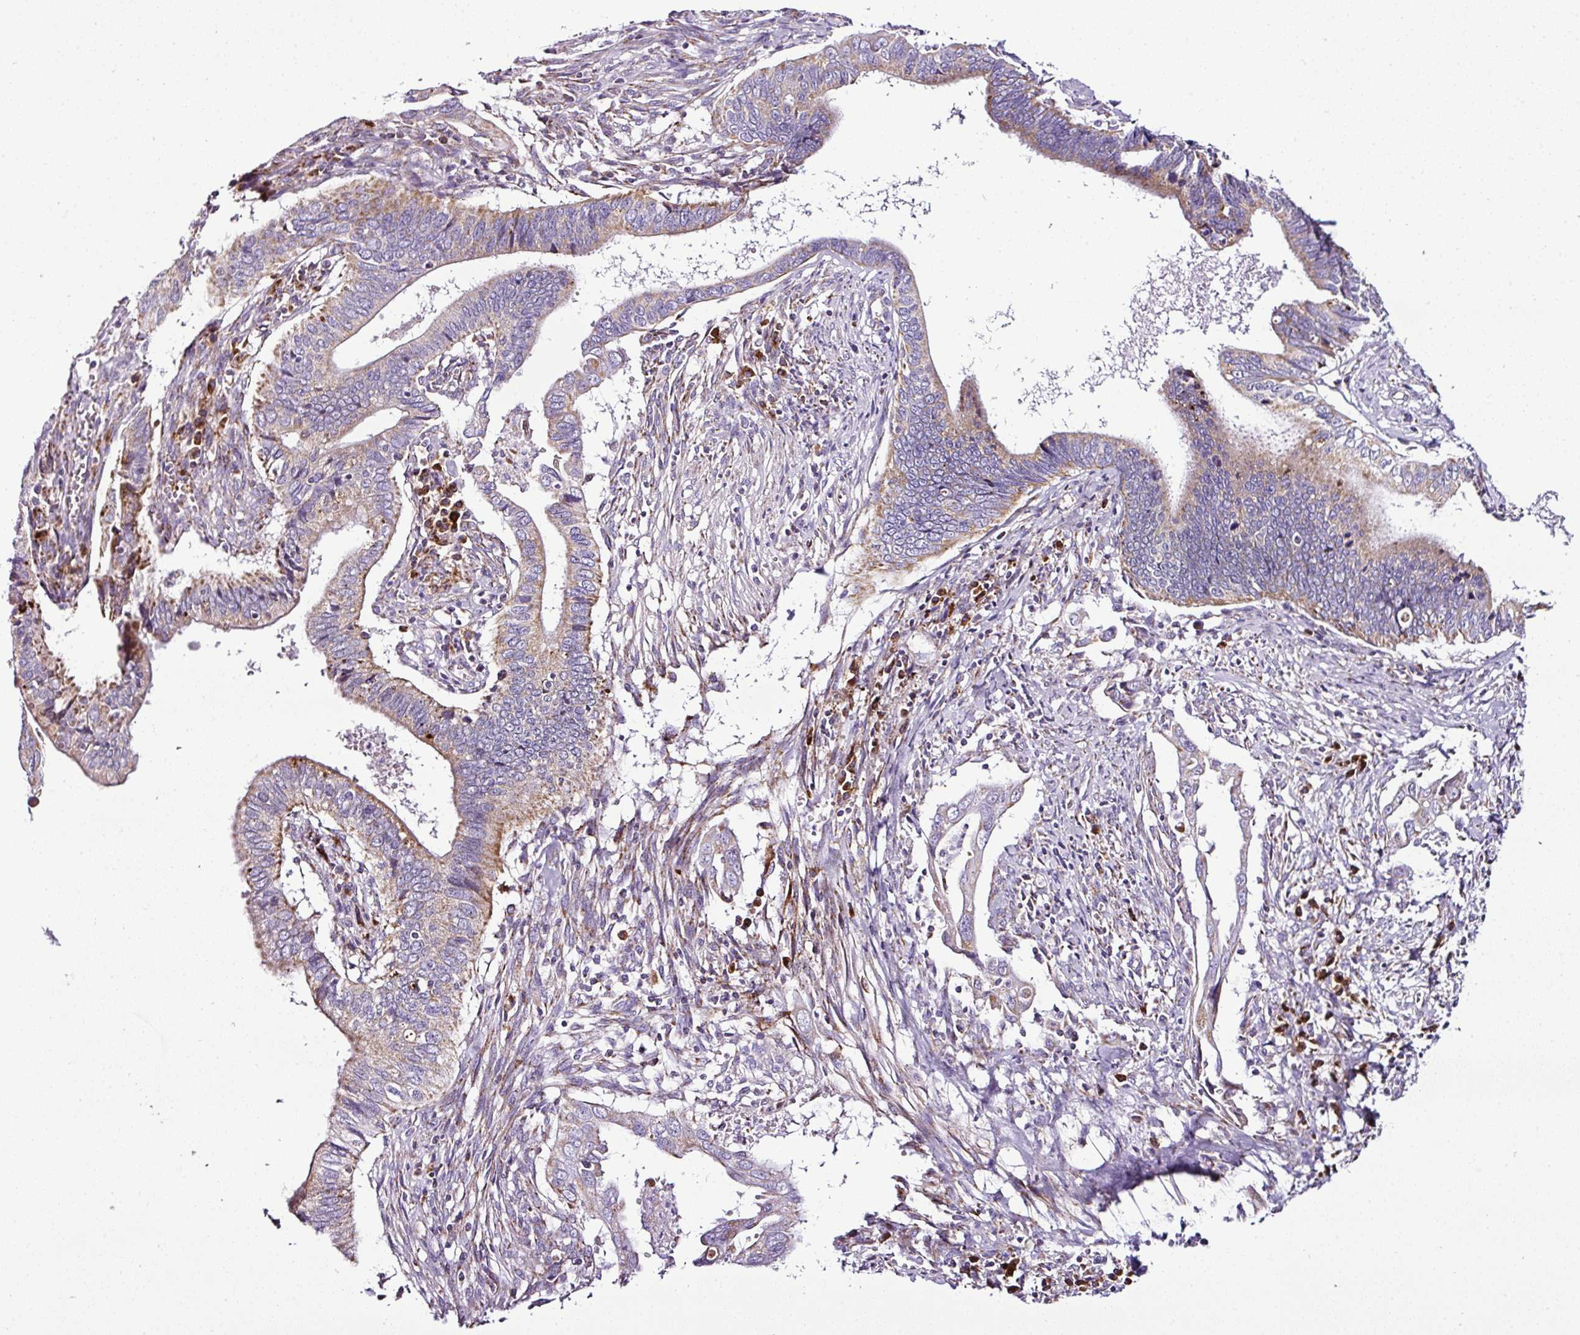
{"staining": {"intensity": "moderate", "quantity": "25%-75%", "location": "cytoplasmic/membranous"}, "tissue": "cervical cancer", "cell_type": "Tumor cells", "image_type": "cancer", "snomed": [{"axis": "morphology", "description": "Adenocarcinoma, NOS"}, {"axis": "topography", "description": "Cervix"}], "caption": "DAB immunohistochemical staining of human adenocarcinoma (cervical) shows moderate cytoplasmic/membranous protein staining in about 25%-75% of tumor cells. (Brightfield microscopy of DAB IHC at high magnification).", "gene": "DPAGT1", "patient": {"sex": "female", "age": 42}}